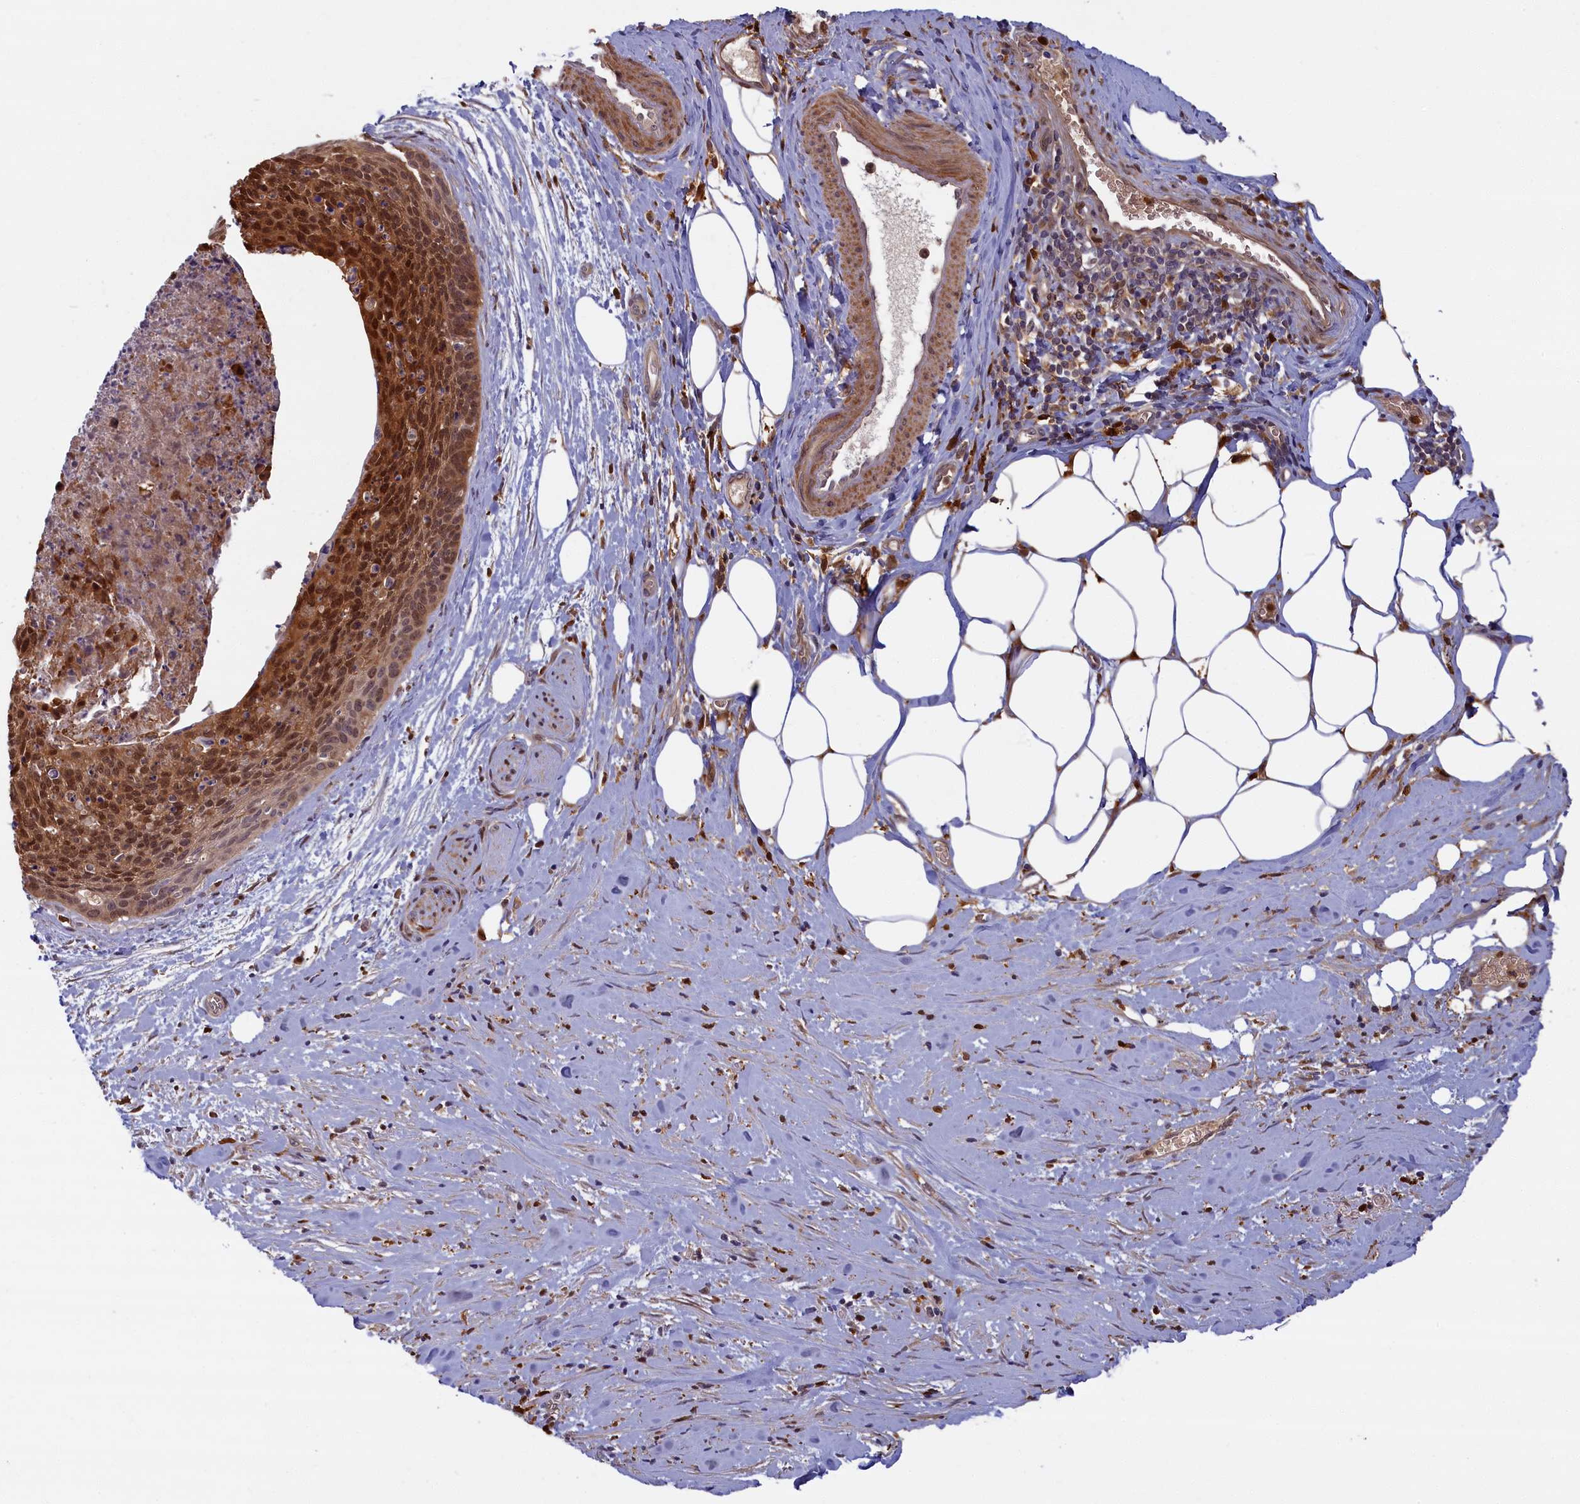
{"staining": {"intensity": "moderate", "quantity": "25%-75%", "location": "cytoplasmic/membranous,nuclear"}, "tissue": "cervical cancer", "cell_type": "Tumor cells", "image_type": "cancer", "snomed": [{"axis": "morphology", "description": "Squamous cell carcinoma, NOS"}, {"axis": "topography", "description": "Cervix"}], "caption": "A histopathology image showing moderate cytoplasmic/membranous and nuclear staining in approximately 25%-75% of tumor cells in cervical squamous cell carcinoma, as visualized by brown immunohistochemical staining.", "gene": "BLVRB", "patient": {"sex": "female", "age": 55}}